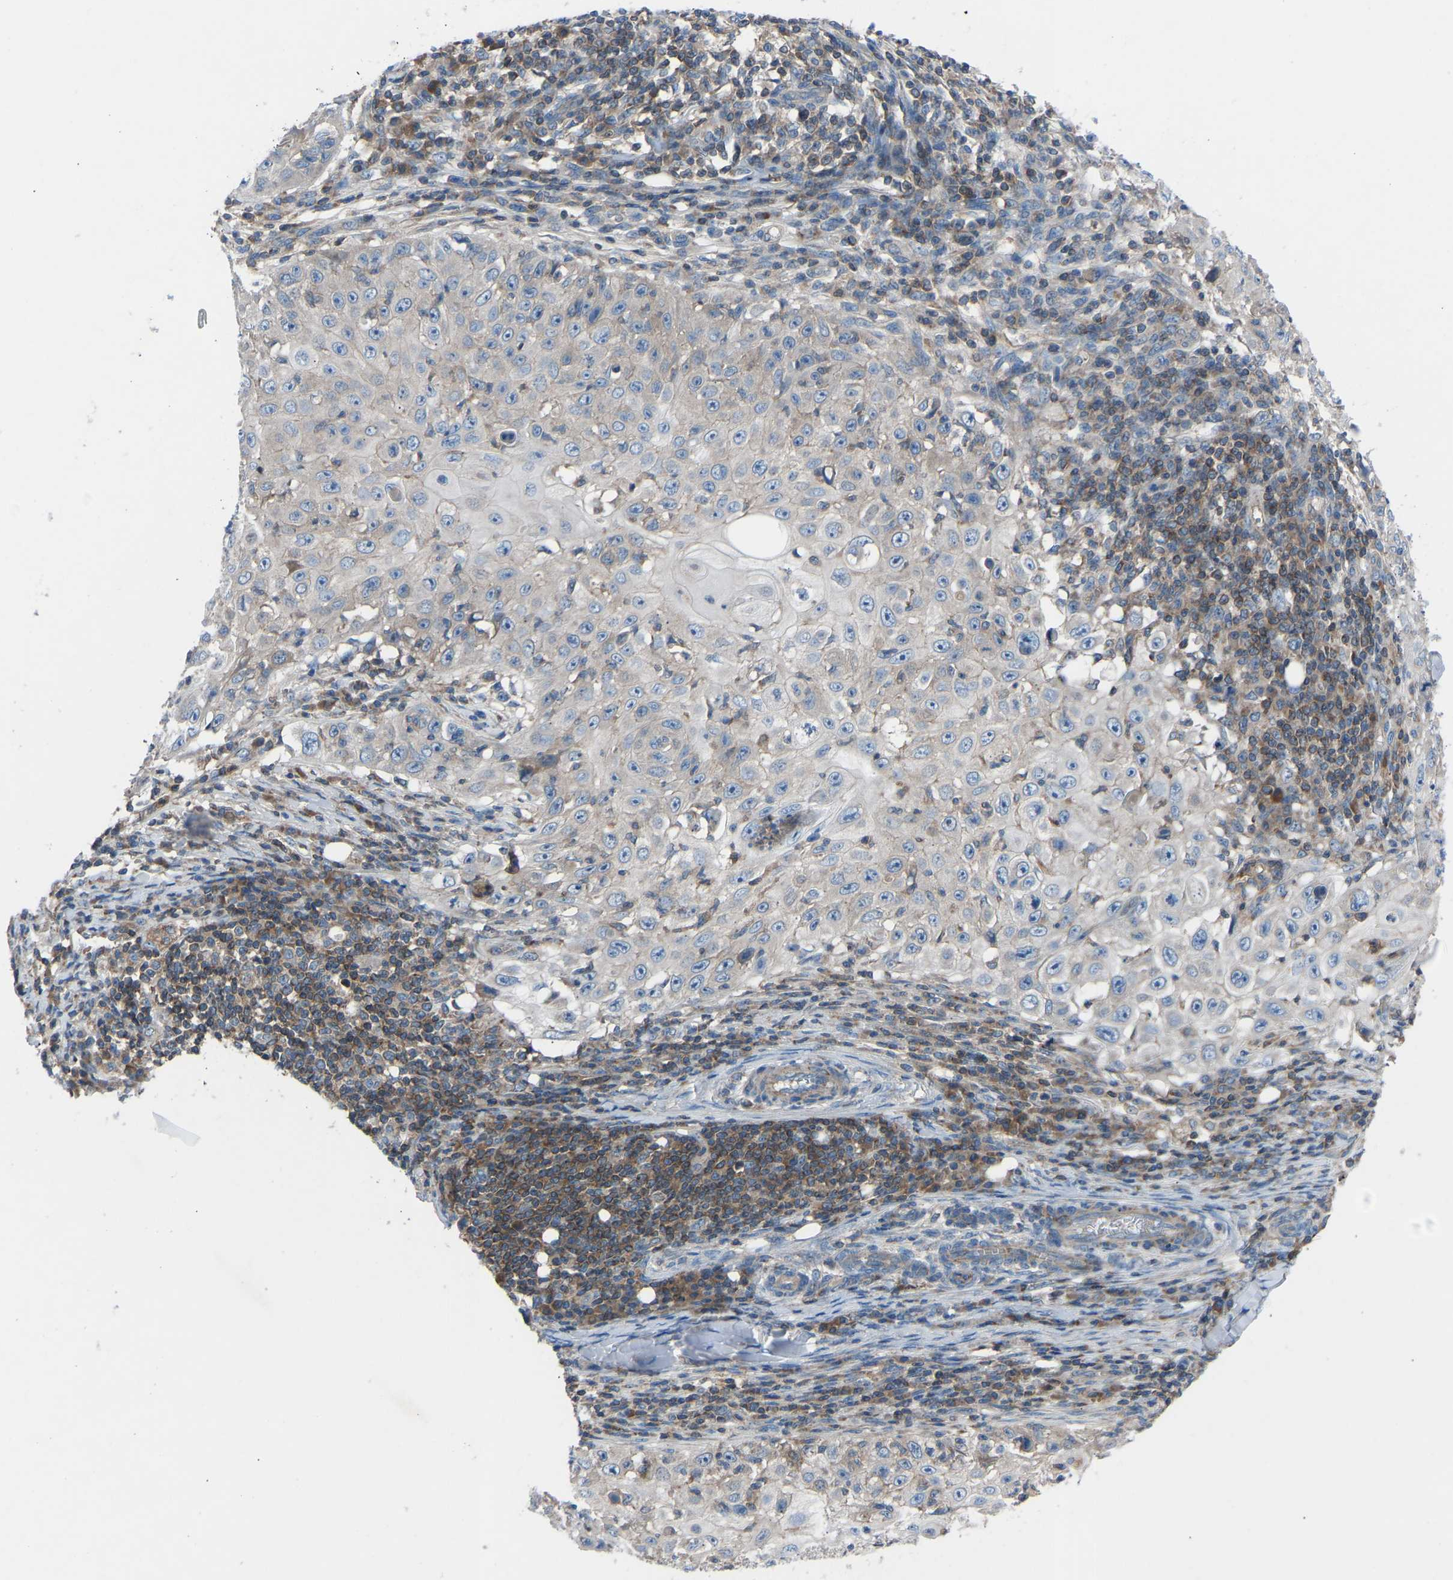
{"staining": {"intensity": "weak", "quantity": "<25%", "location": "cytoplasmic/membranous"}, "tissue": "skin cancer", "cell_type": "Tumor cells", "image_type": "cancer", "snomed": [{"axis": "morphology", "description": "Squamous cell carcinoma, NOS"}, {"axis": "topography", "description": "Skin"}], "caption": "Tumor cells are negative for protein expression in human skin cancer.", "gene": "GRK6", "patient": {"sex": "male", "age": 86}}